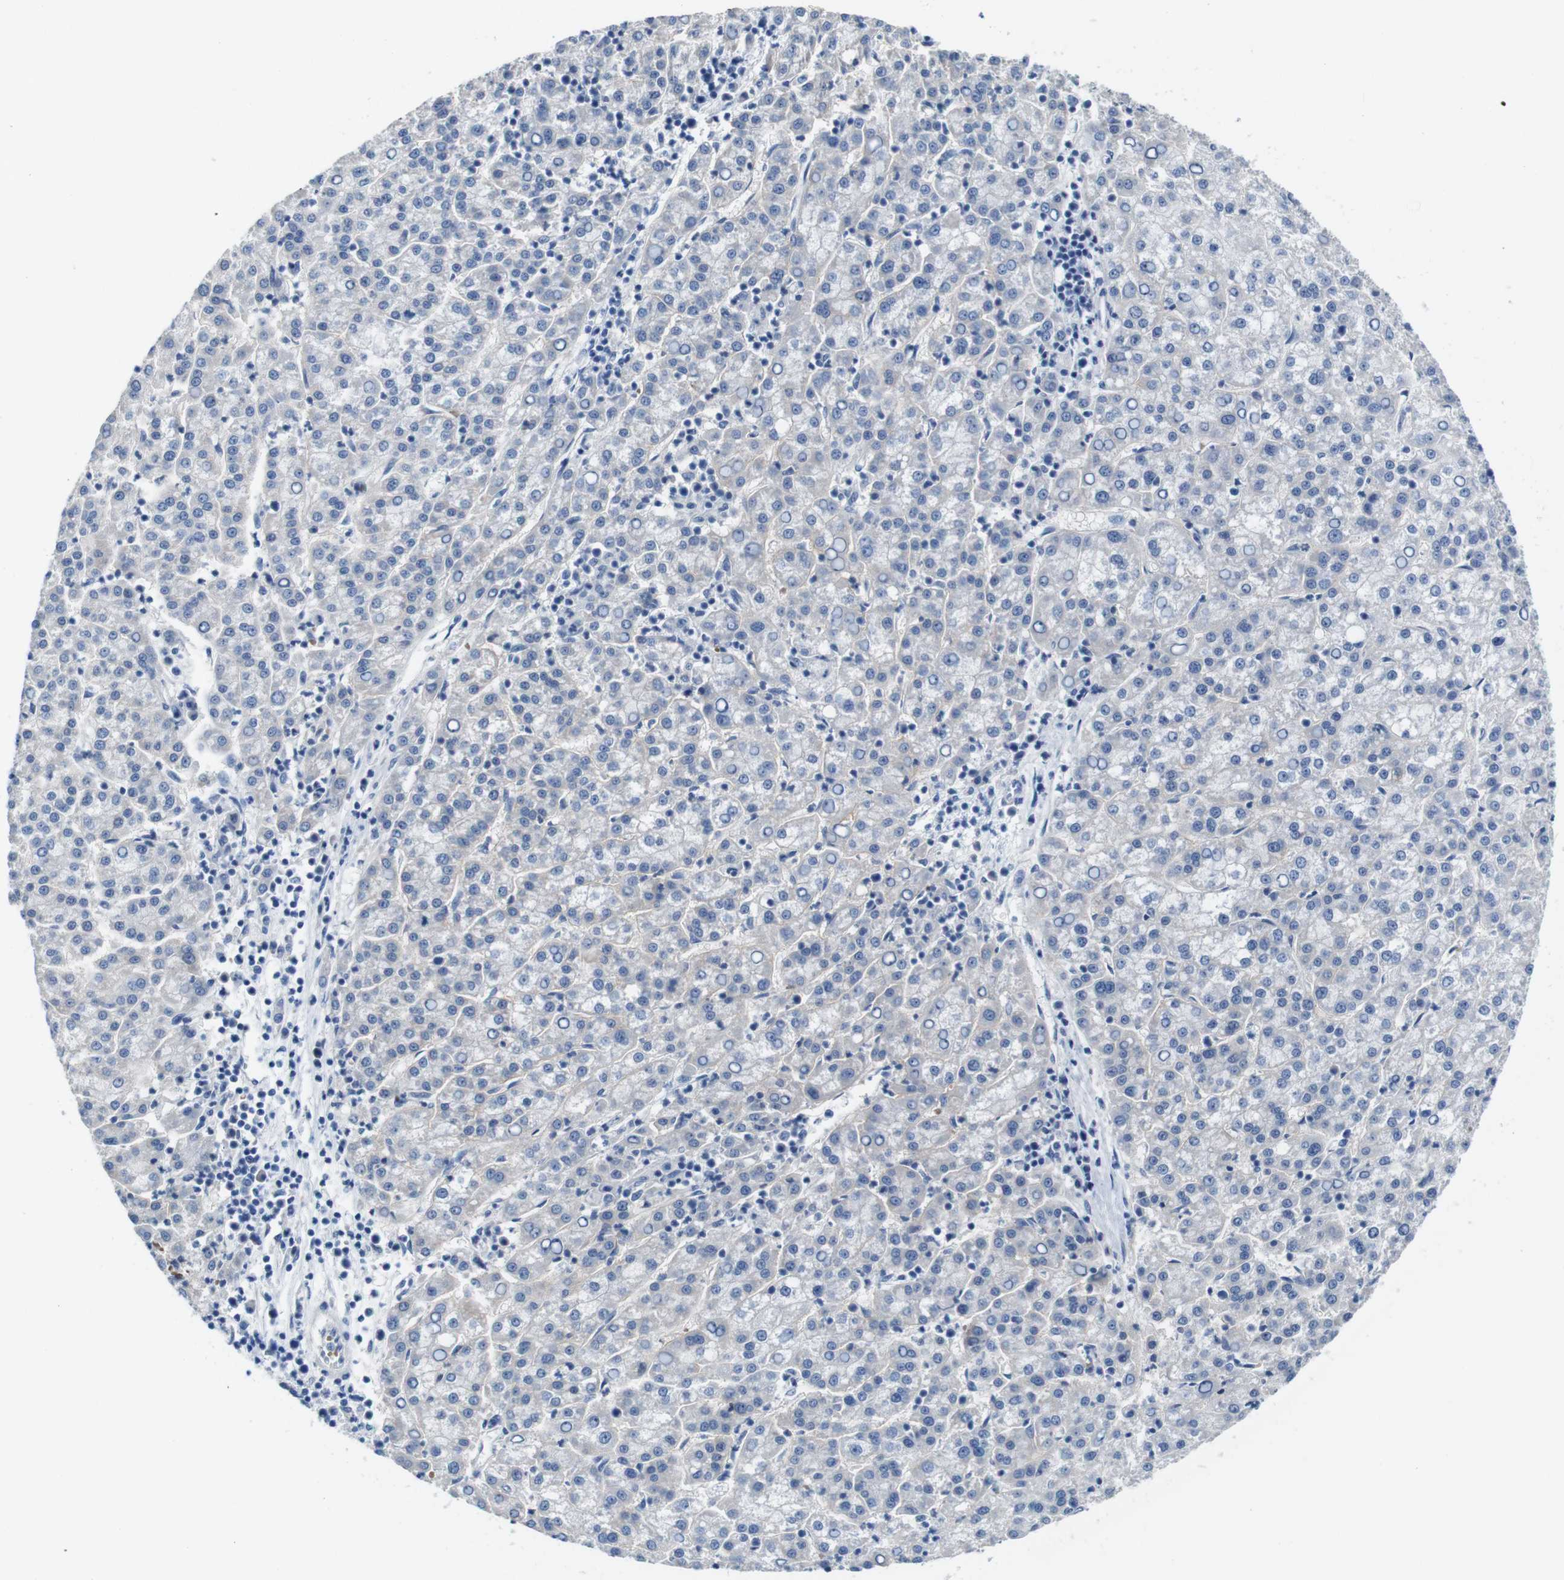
{"staining": {"intensity": "negative", "quantity": "none", "location": "none"}, "tissue": "liver cancer", "cell_type": "Tumor cells", "image_type": "cancer", "snomed": [{"axis": "morphology", "description": "Carcinoma, Hepatocellular, NOS"}, {"axis": "topography", "description": "Liver"}], "caption": "Immunohistochemical staining of human hepatocellular carcinoma (liver) displays no significant expression in tumor cells.", "gene": "IGSF8", "patient": {"sex": "female", "age": 58}}